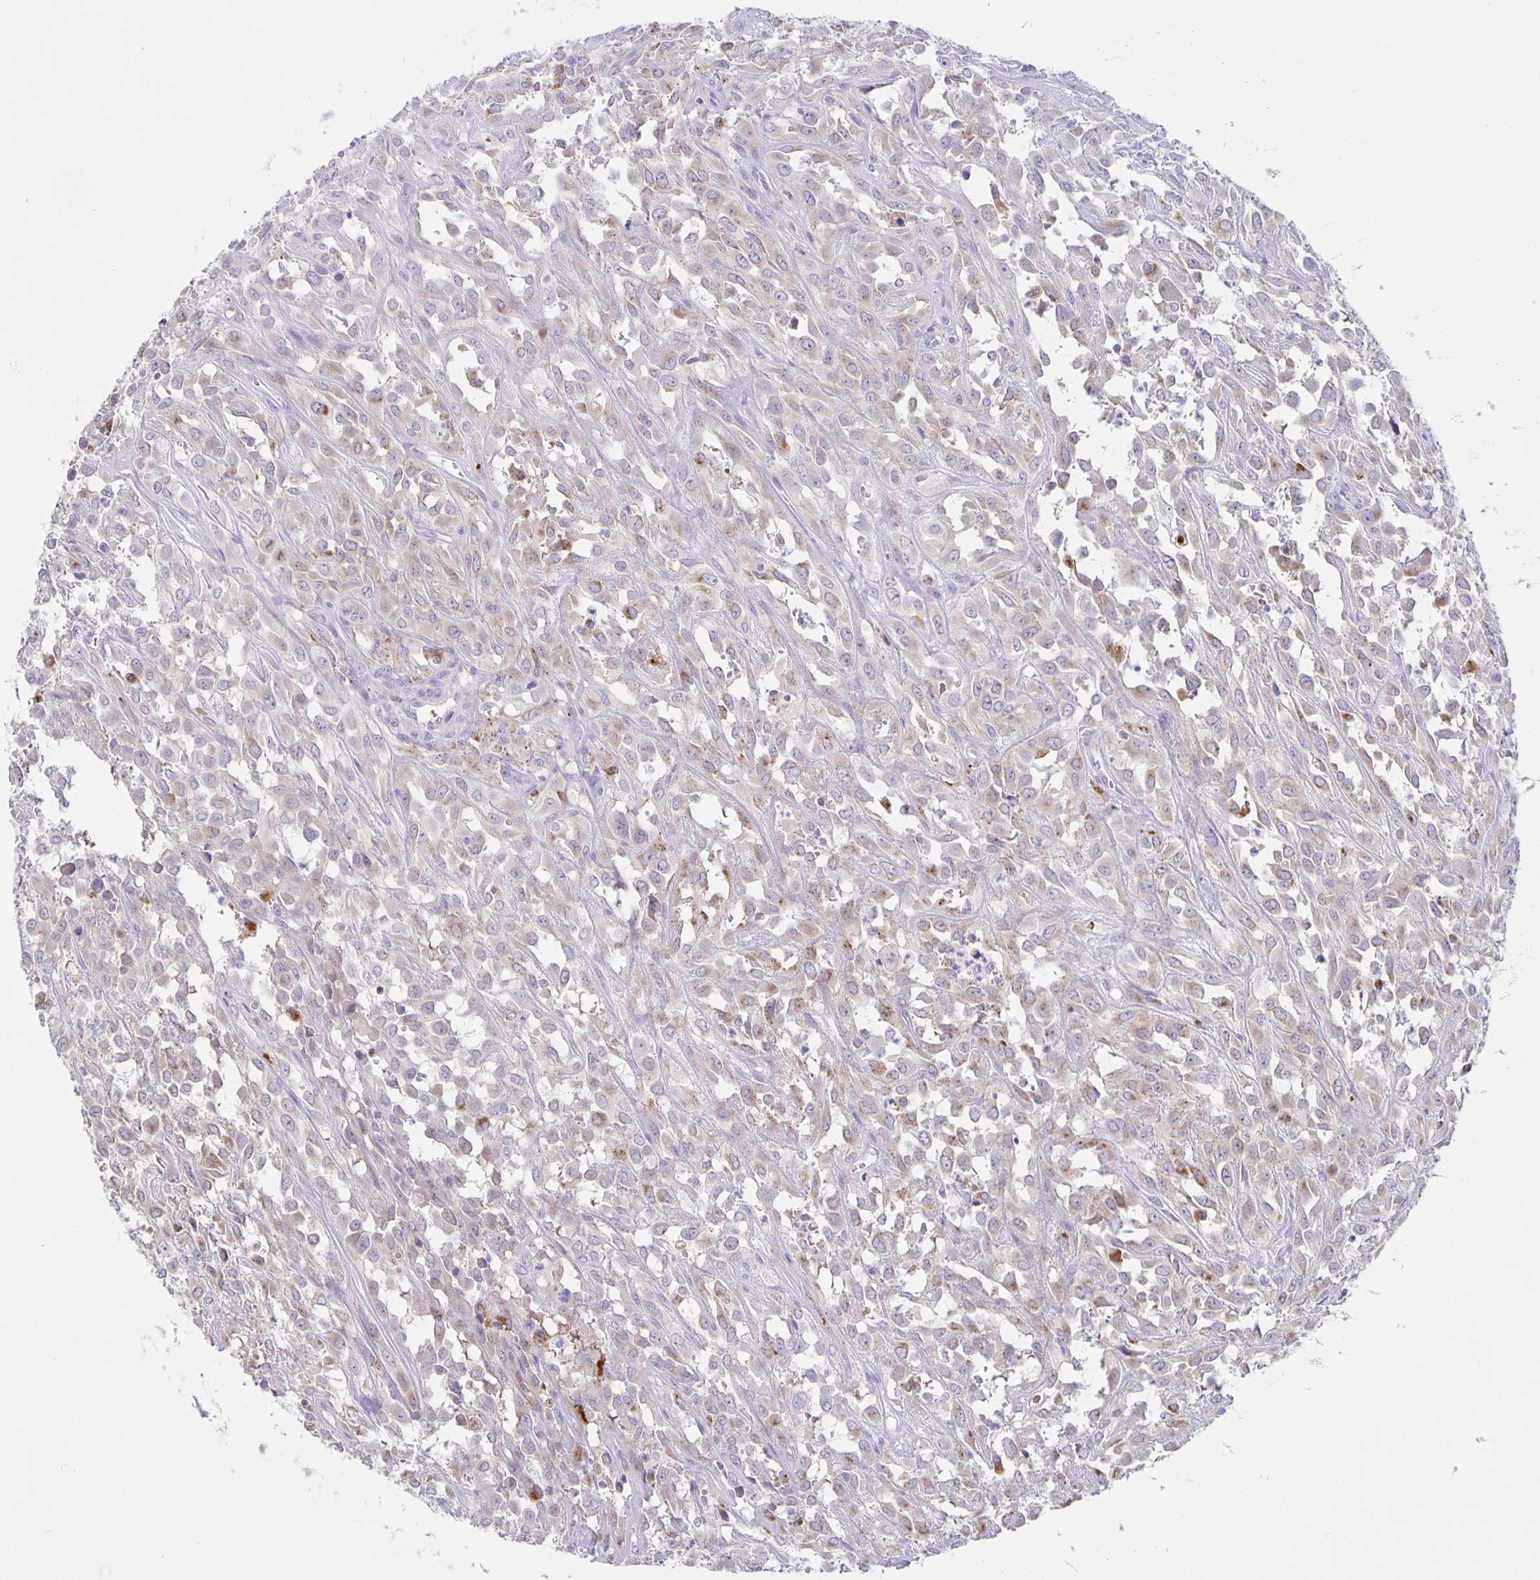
{"staining": {"intensity": "weak", "quantity": "<25%", "location": "cytoplasmic/membranous"}, "tissue": "urothelial cancer", "cell_type": "Tumor cells", "image_type": "cancer", "snomed": [{"axis": "morphology", "description": "Urothelial carcinoma, High grade"}, {"axis": "topography", "description": "Urinary bladder"}], "caption": "IHC image of neoplastic tissue: urothelial carcinoma (high-grade) stained with DAB displays no significant protein staining in tumor cells.", "gene": "LIPA", "patient": {"sex": "male", "age": 67}}